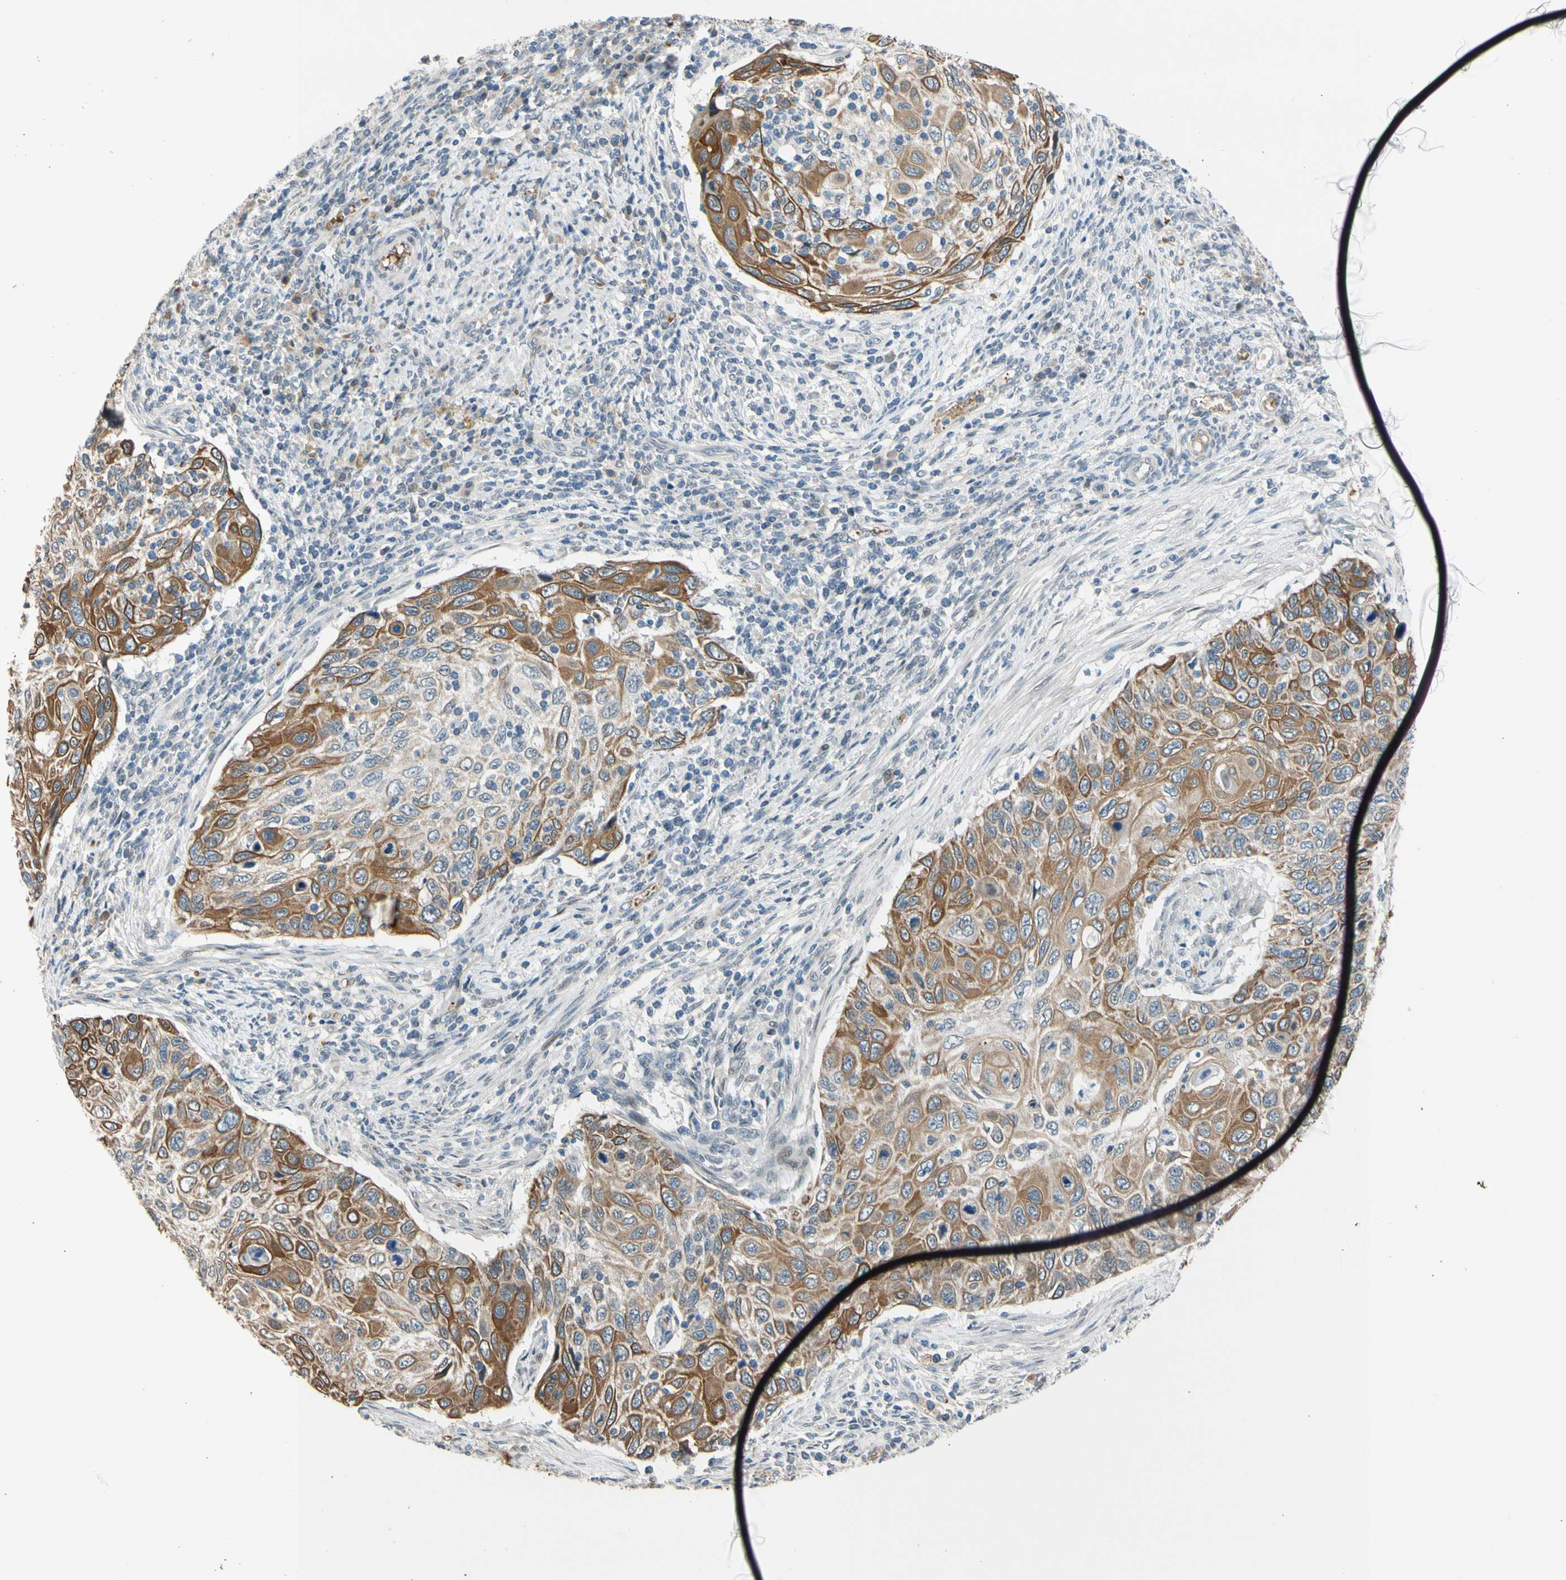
{"staining": {"intensity": "moderate", "quantity": ">75%", "location": "cytoplasmic/membranous"}, "tissue": "cervical cancer", "cell_type": "Tumor cells", "image_type": "cancer", "snomed": [{"axis": "morphology", "description": "Squamous cell carcinoma, NOS"}, {"axis": "topography", "description": "Cervix"}], "caption": "Immunohistochemistry (IHC) micrograph of neoplastic tissue: cervical squamous cell carcinoma stained using IHC shows medium levels of moderate protein expression localized specifically in the cytoplasmic/membranous of tumor cells, appearing as a cytoplasmic/membranous brown color.", "gene": "ZNF184", "patient": {"sex": "female", "age": 70}}